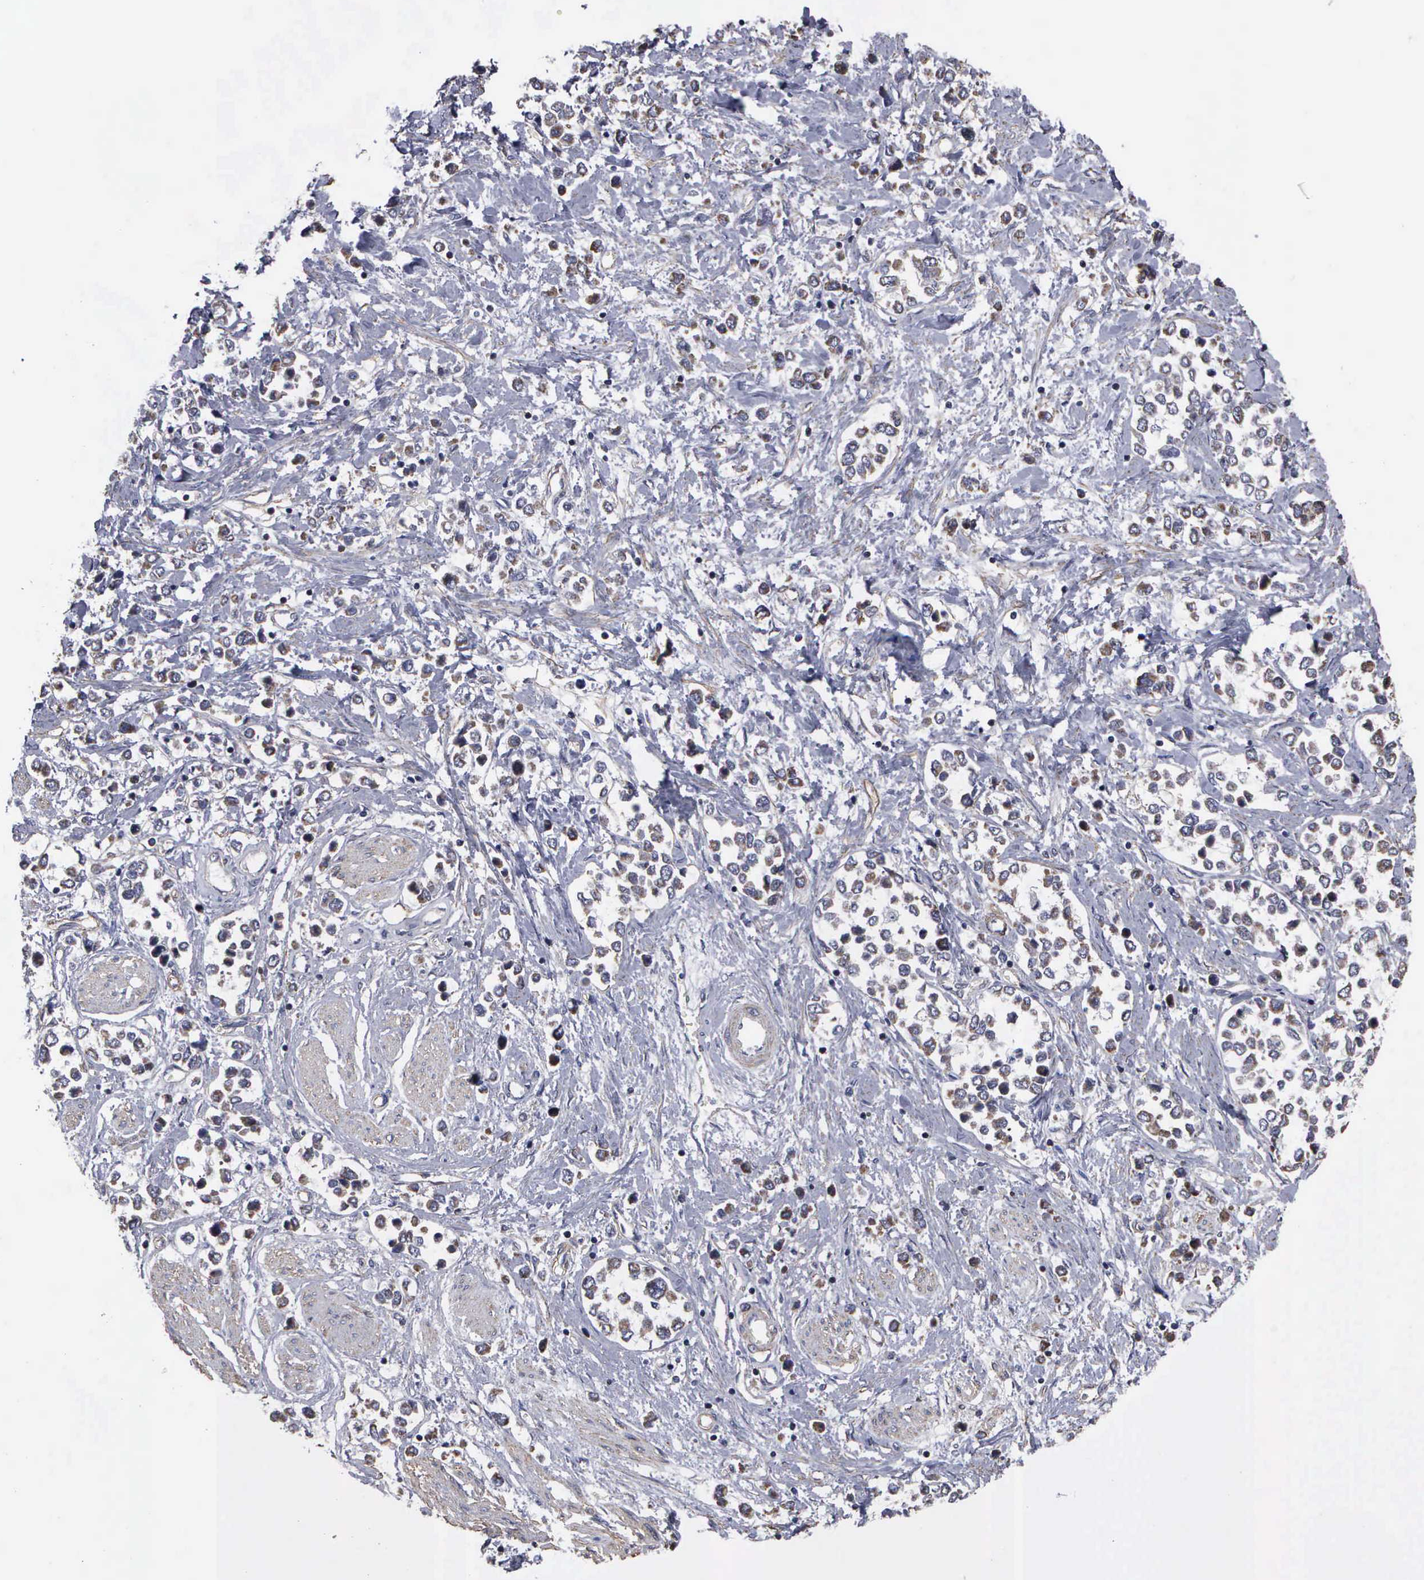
{"staining": {"intensity": "weak", "quantity": "25%-75%", "location": "cytoplasmic/membranous"}, "tissue": "stomach cancer", "cell_type": "Tumor cells", "image_type": "cancer", "snomed": [{"axis": "morphology", "description": "Adenocarcinoma, NOS"}, {"axis": "topography", "description": "Stomach, upper"}], "caption": "Adenocarcinoma (stomach) stained with a brown dye demonstrates weak cytoplasmic/membranous positive expression in approximately 25%-75% of tumor cells.", "gene": "NGDN", "patient": {"sex": "male", "age": 76}}